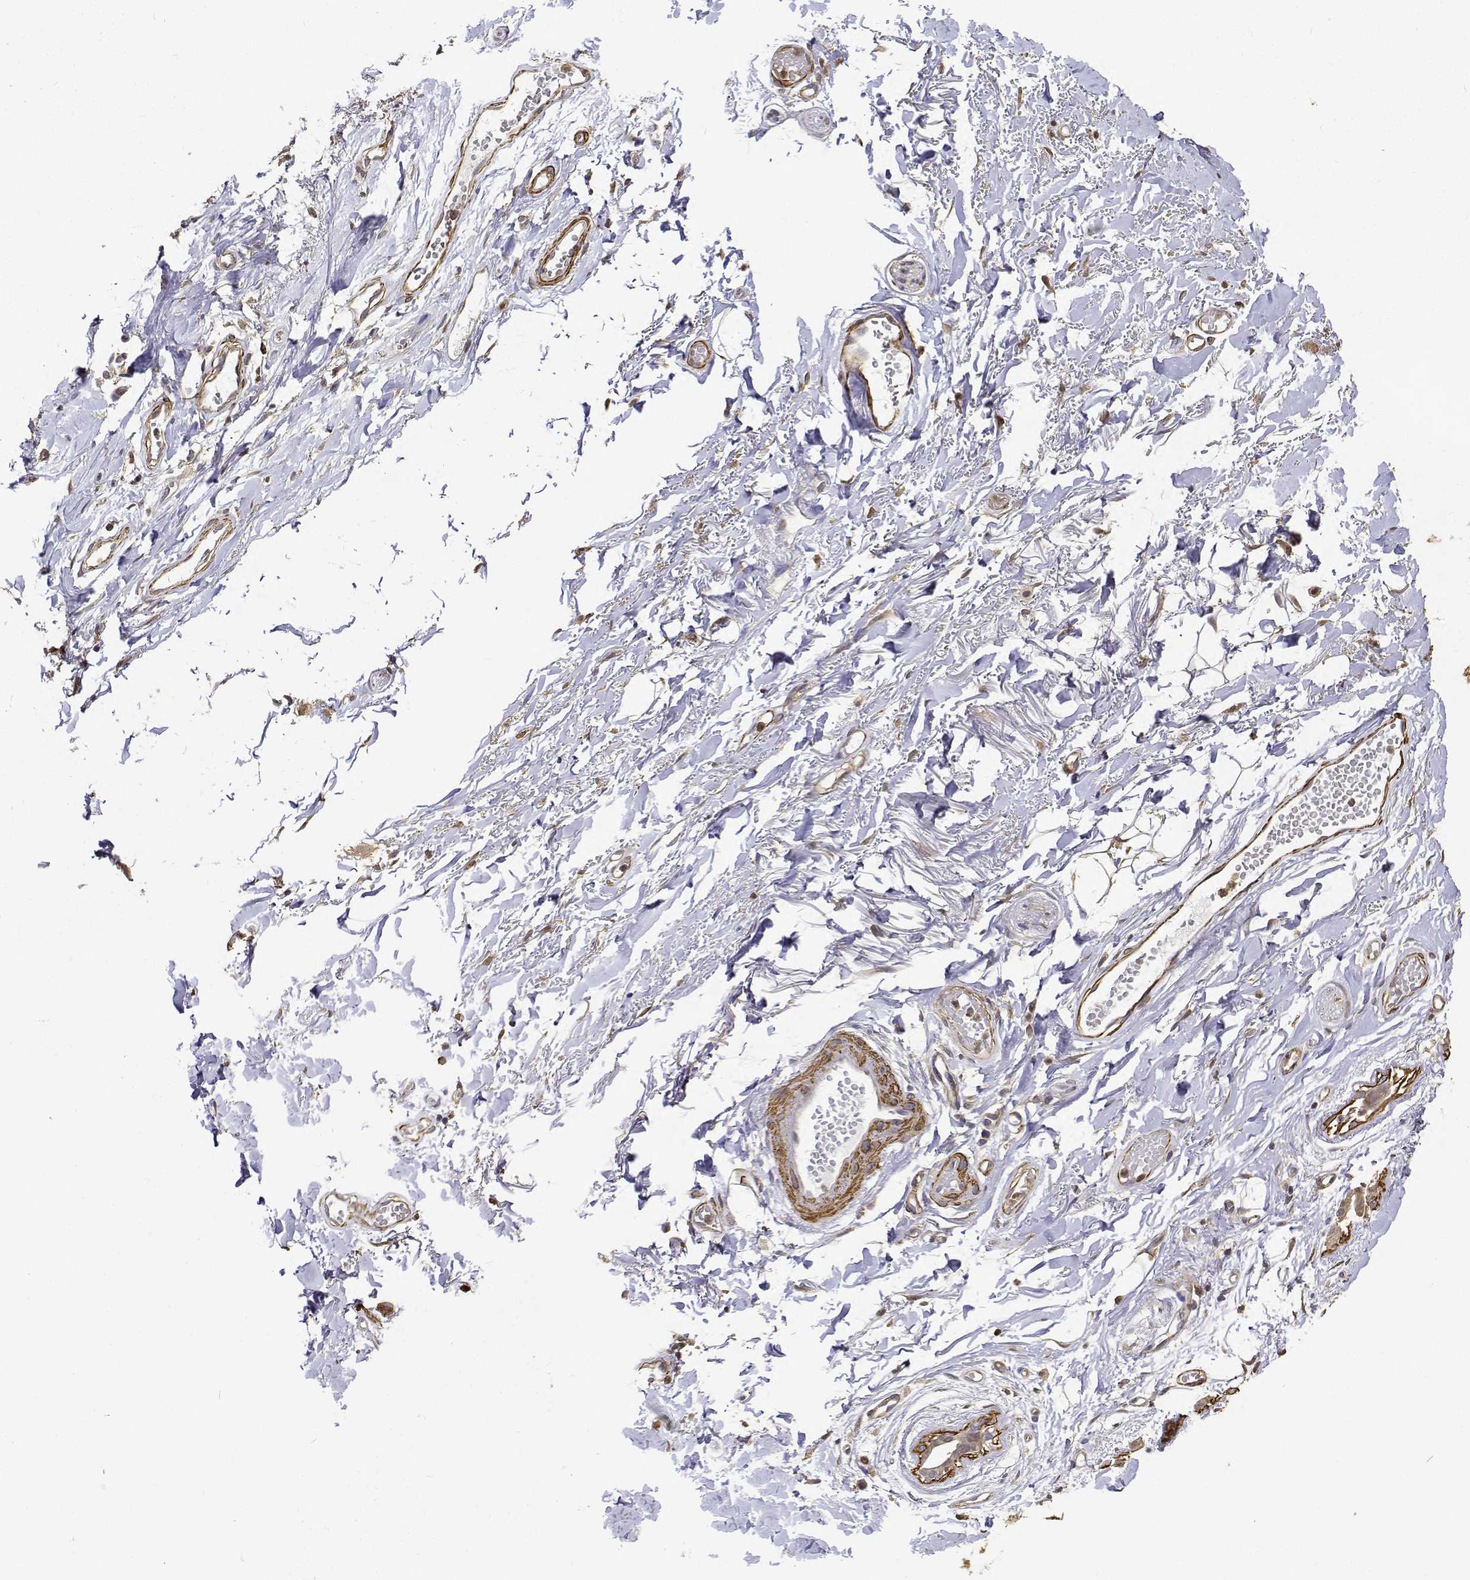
{"staining": {"intensity": "moderate", "quantity": ">75%", "location": "nuclear"}, "tissue": "adipose tissue", "cell_type": "Adipocytes", "image_type": "normal", "snomed": [{"axis": "morphology", "description": "Normal tissue, NOS"}, {"axis": "topography", "description": "Anal"}, {"axis": "topography", "description": "Peripheral nerve tissue"}], "caption": "Adipose tissue stained with DAB immunohistochemistry reveals medium levels of moderate nuclear staining in approximately >75% of adipocytes.", "gene": "PCID2", "patient": {"sex": "male", "age": 78}}